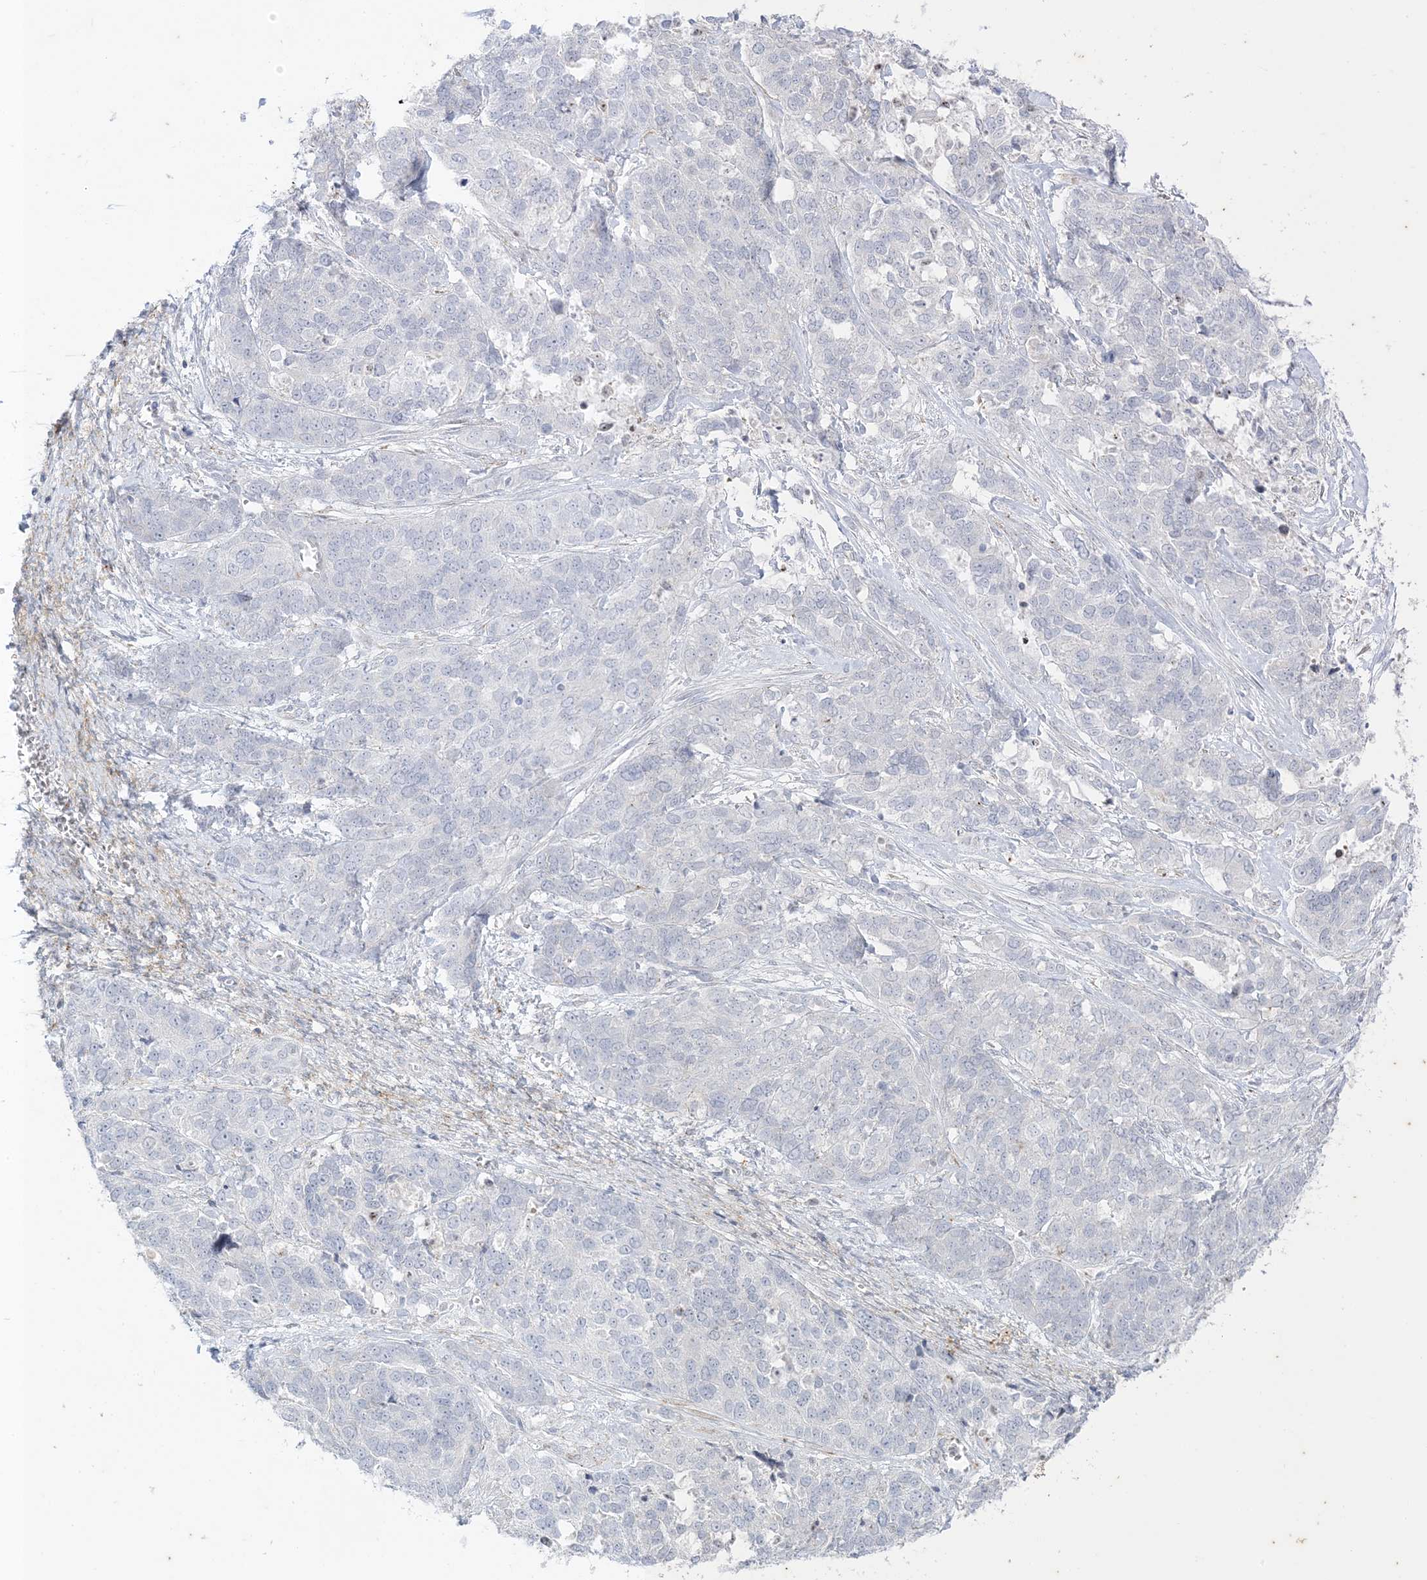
{"staining": {"intensity": "negative", "quantity": "none", "location": "none"}, "tissue": "ovarian cancer", "cell_type": "Tumor cells", "image_type": "cancer", "snomed": [{"axis": "morphology", "description": "Cystadenocarcinoma, serous, NOS"}, {"axis": "topography", "description": "Ovary"}], "caption": "Immunohistochemistry photomicrograph of human serous cystadenocarcinoma (ovarian) stained for a protein (brown), which shows no expression in tumor cells.", "gene": "RAC1", "patient": {"sex": "female", "age": 44}}